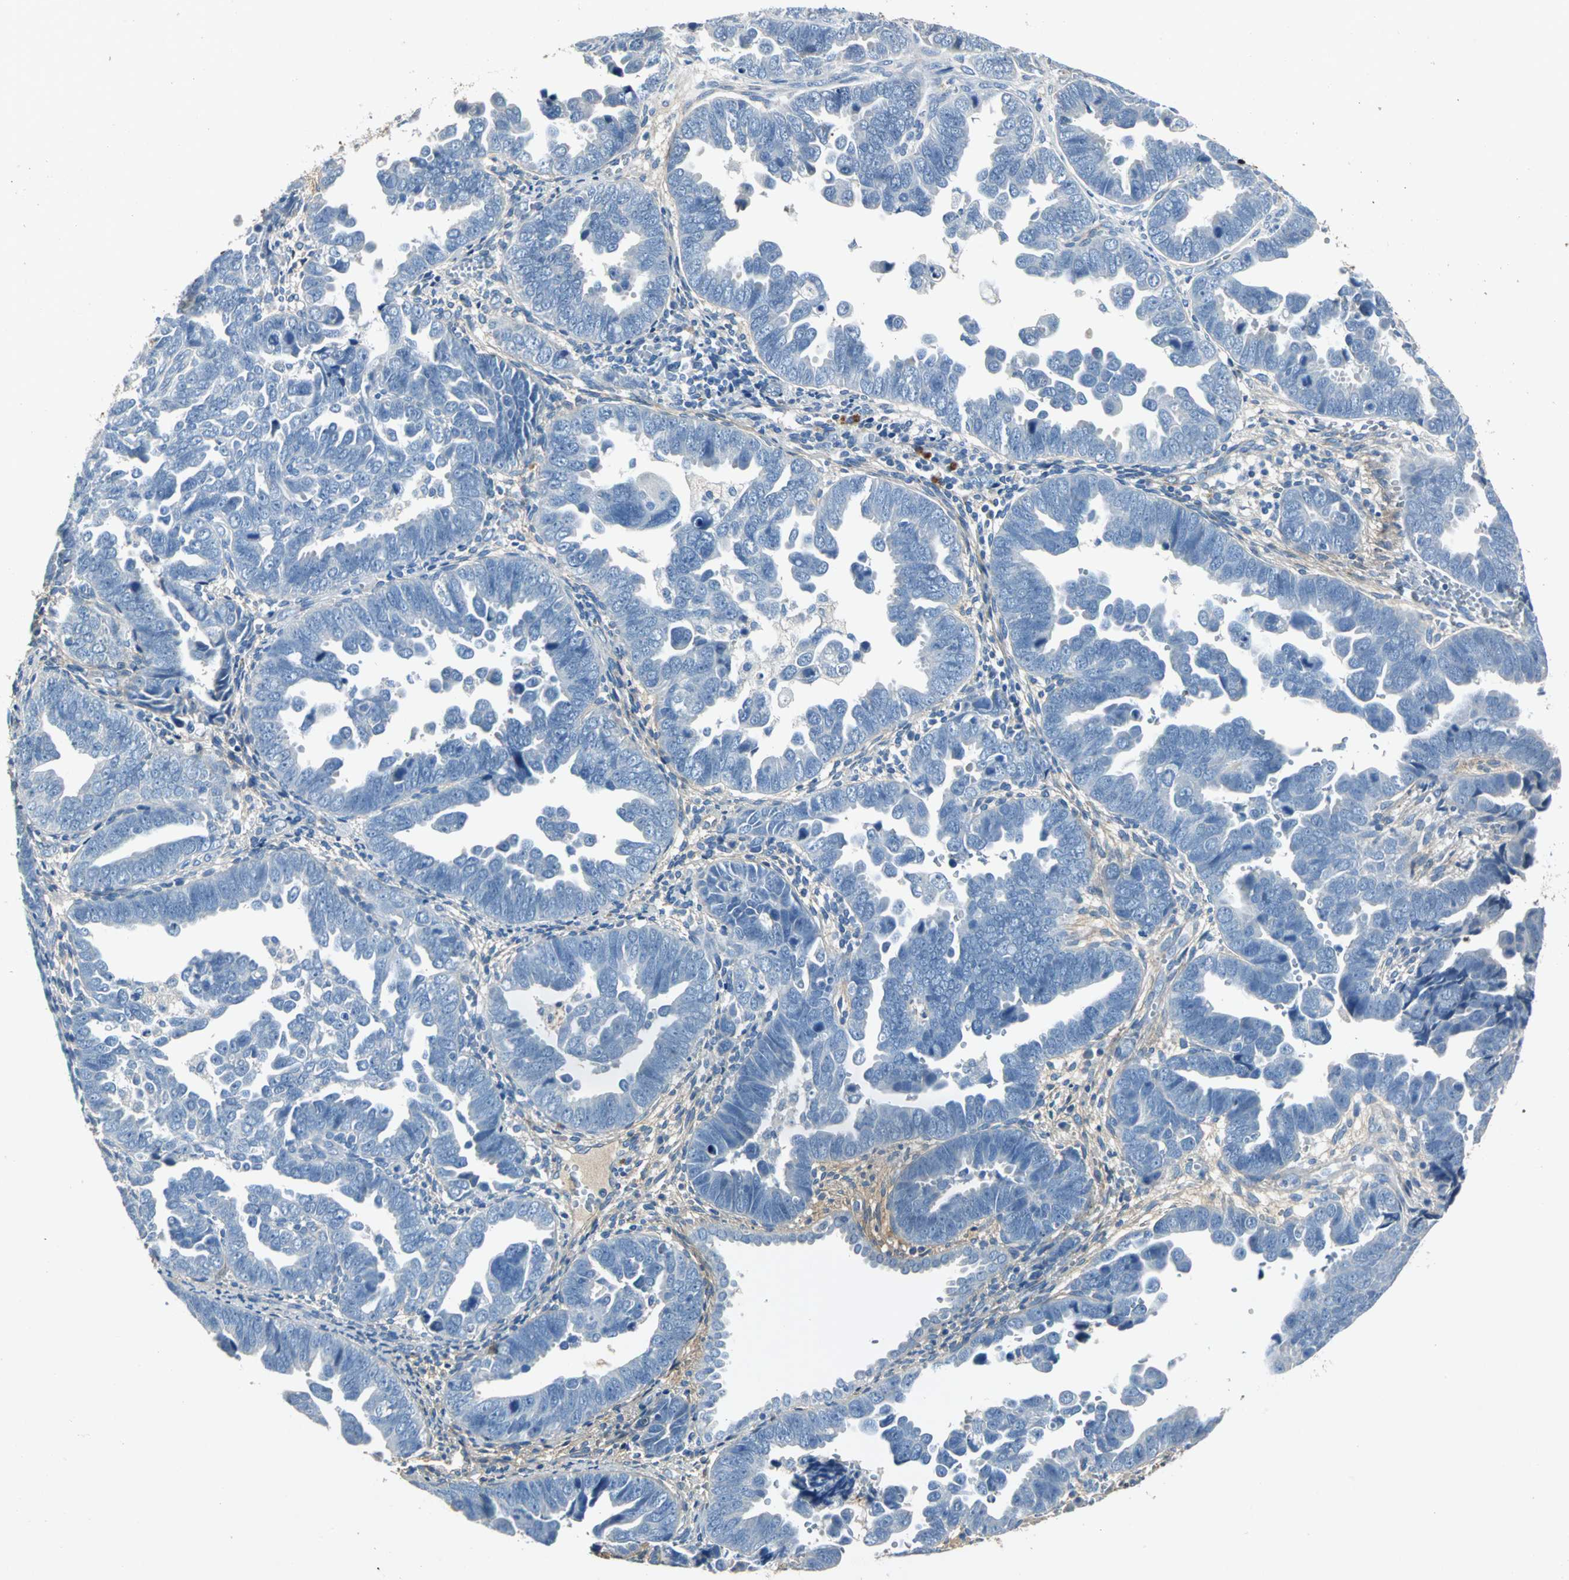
{"staining": {"intensity": "negative", "quantity": "none", "location": "none"}, "tissue": "endometrial cancer", "cell_type": "Tumor cells", "image_type": "cancer", "snomed": [{"axis": "morphology", "description": "Adenocarcinoma, NOS"}, {"axis": "topography", "description": "Endometrium"}], "caption": "The histopathology image demonstrates no significant positivity in tumor cells of adenocarcinoma (endometrial).", "gene": "EFNB3", "patient": {"sex": "female", "age": 75}}